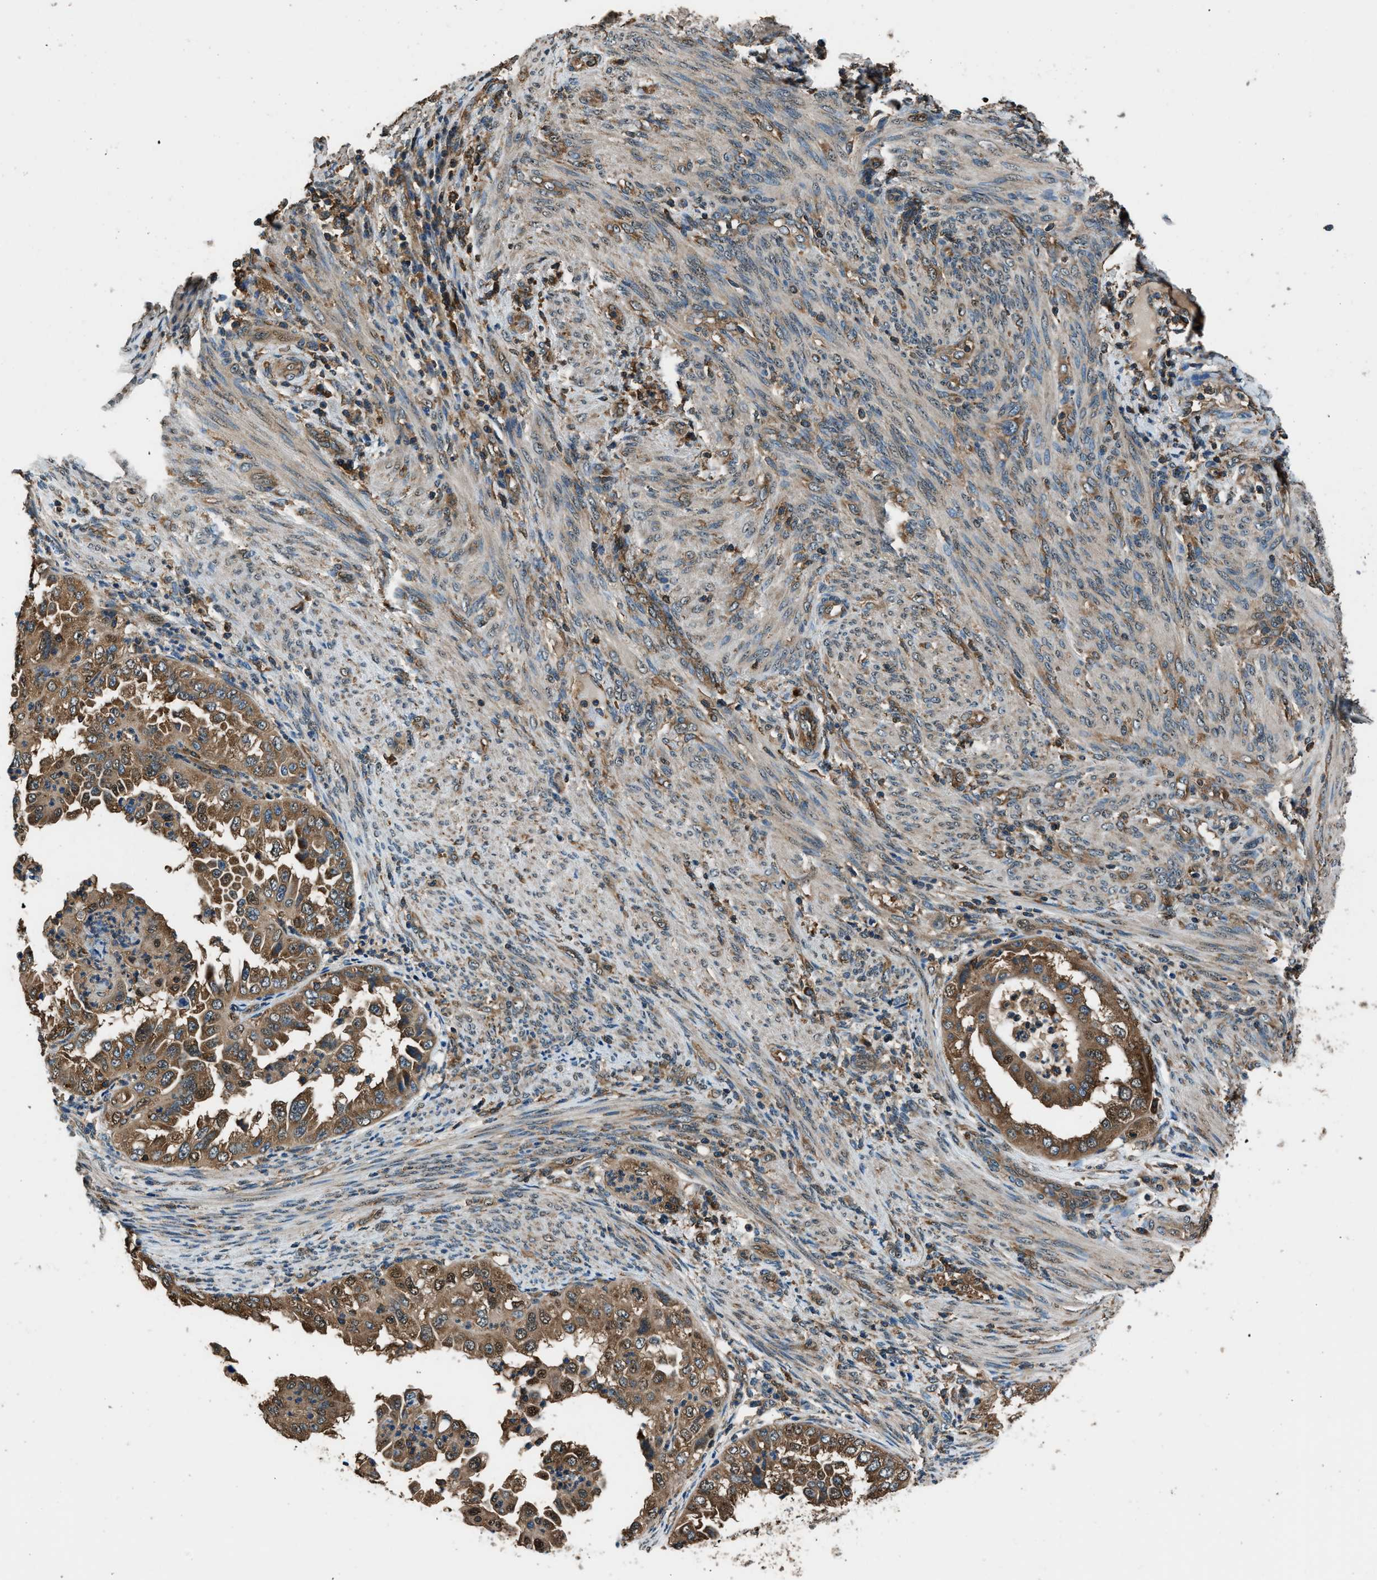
{"staining": {"intensity": "moderate", "quantity": ">75%", "location": "cytoplasmic/membranous"}, "tissue": "endometrial cancer", "cell_type": "Tumor cells", "image_type": "cancer", "snomed": [{"axis": "morphology", "description": "Adenocarcinoma, NOS"}, {"axis": "topography", "description": "Endometrium"}], "caption": "Protein staining of endometrial cancer tissue reveals moderate cytoplasmic/membranous staining in approximately >75% of tumor cells.", "gene": "ARFGAP2", "patient": {"sex": "female", "age": 85}}